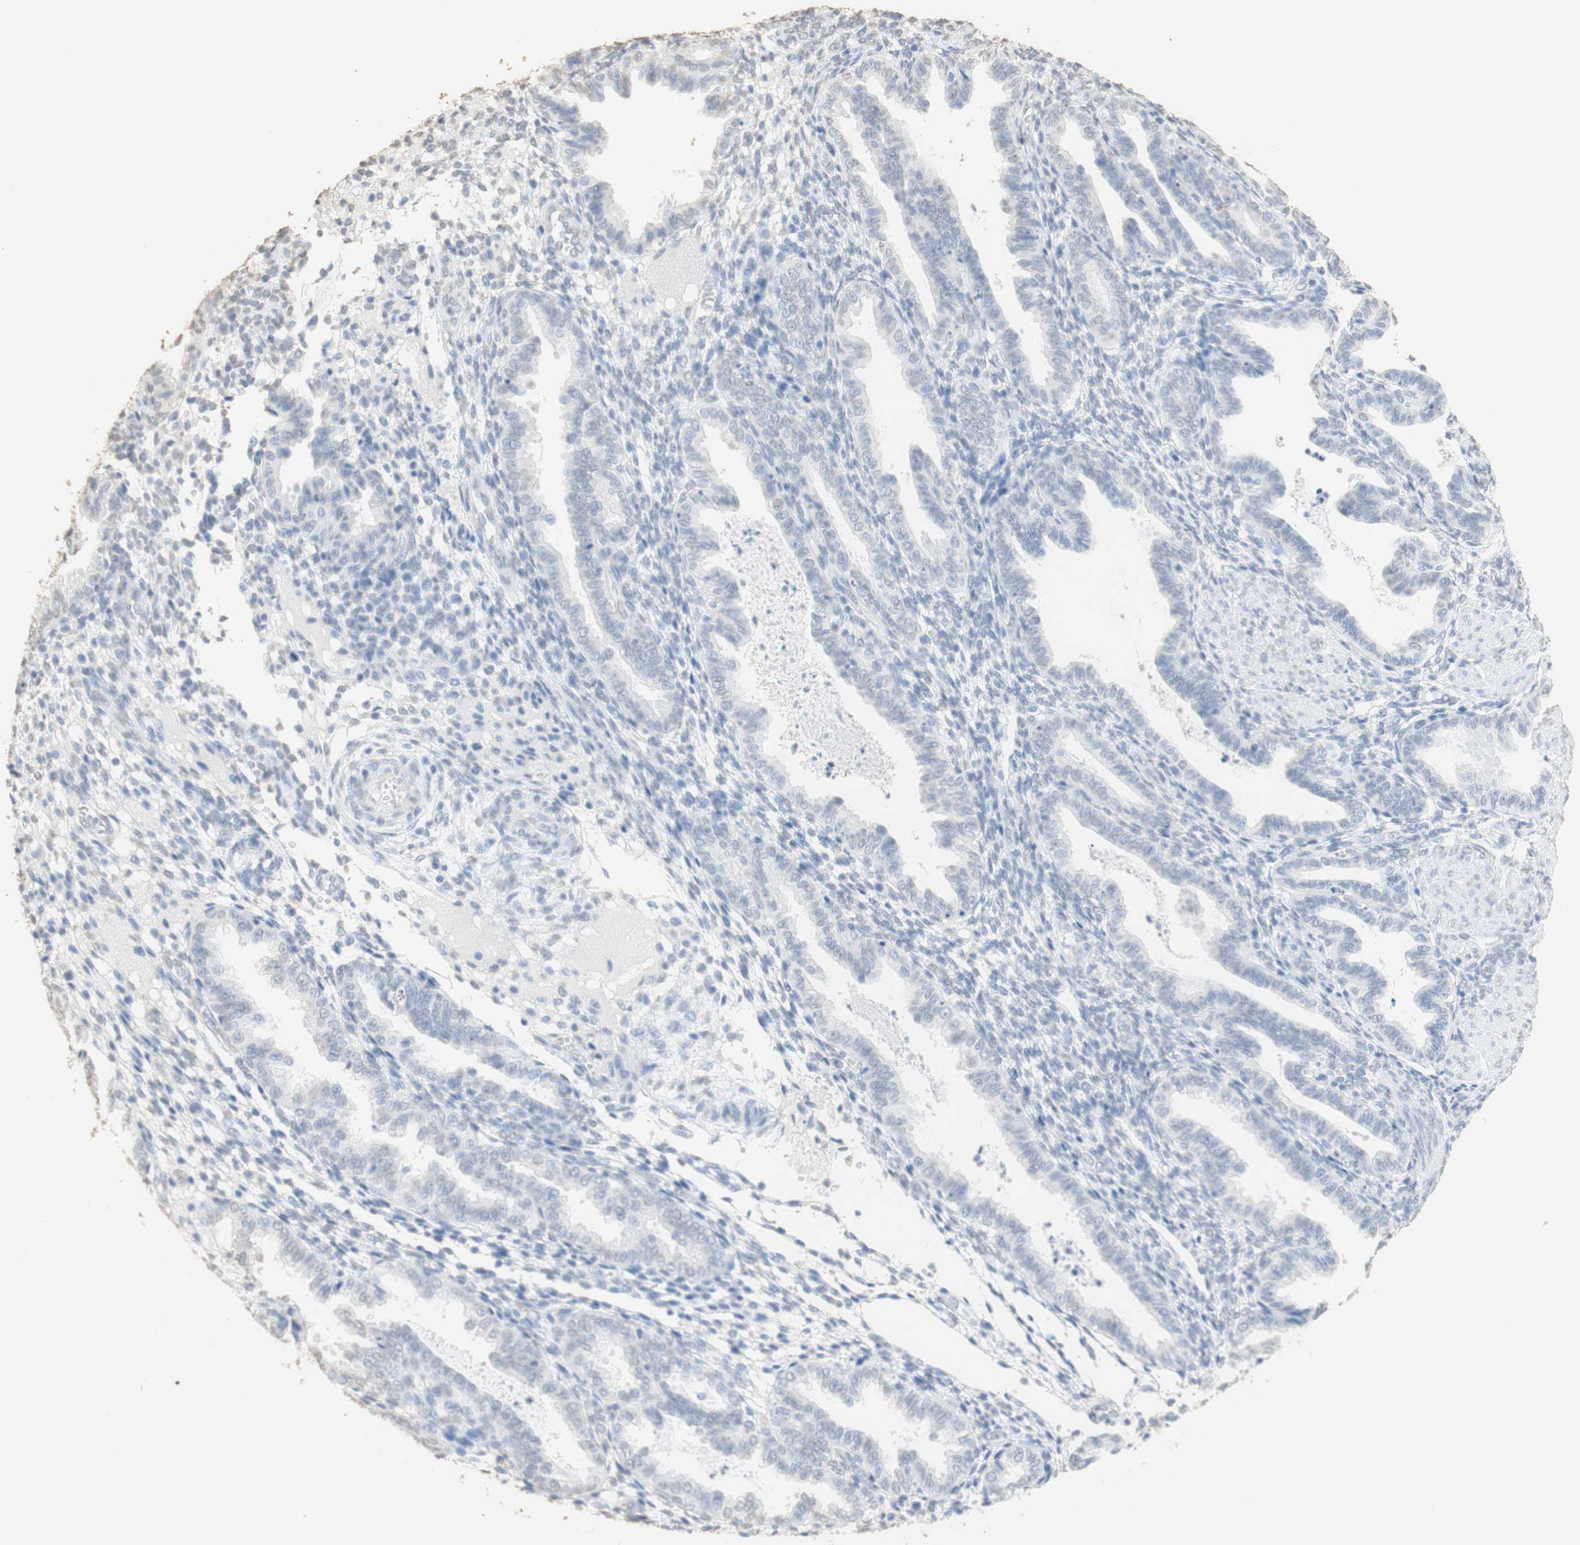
{"staining": {"intensity": "negative", "quantity": "none", "location": "none"}, "tissue": "endometrium", "cell_type": "Cells in endometrial stroma", "image_type": "normal", "snomed": [{"axis": "morphology", "description": "Normal tissue, NOS"}, {"axis": "topography", "description": "Endometrium"}], "caption": "Immunohistochemical staining of normal endometrium shows no significant positivity in cells in endometrial stroma. (Brightfield microscopy of DAB (3,3'-diaminobenzidine) immunohistochemistry (IHC) at high magnification).", "gene": "L1CAM", "patient": {"sex": "female", "age": 33}}